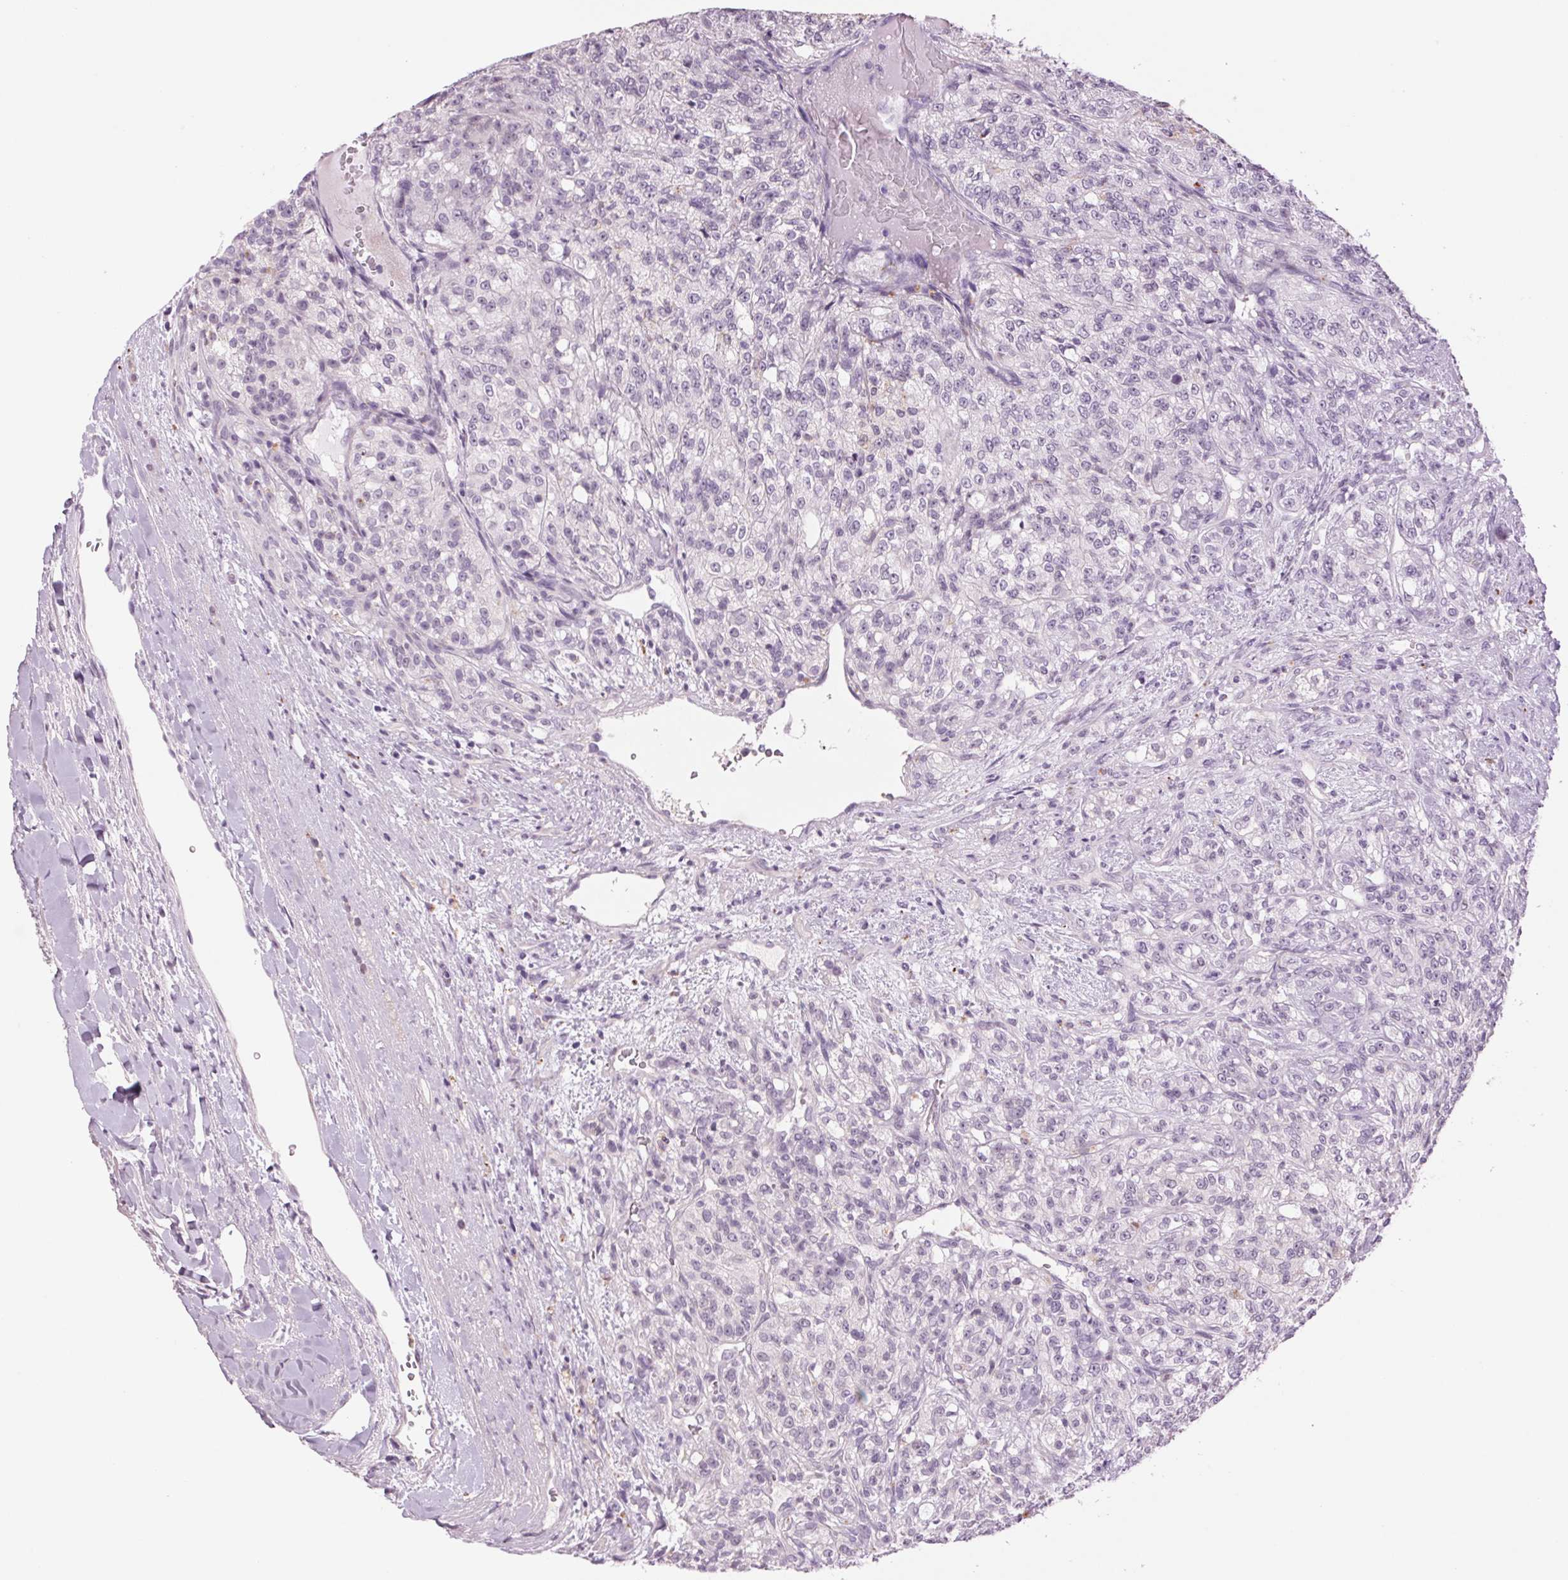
{"staining": {"intensity": "negative", "quantity": "none", "location": "none"}, "tissue": "renal cancer", "cell_type": "Tumor cells", "image_type": "cancer", "snomed": [{"axis": "morphology", "description": "Adenocarcinoma, NOS"}, {"axis": "topography", "description": "Kidney"}], "caption": "An IHC histopathology image of renal adenocarcinoma is shown. There is no staining in tumor cells of renal adenocarcinoma. The staining is performed using DAB brown chromogen with nuclei counter-stained in using hematoxylin.", "gene": "MPO", "patient": {"sex": "female", "age": 63}}